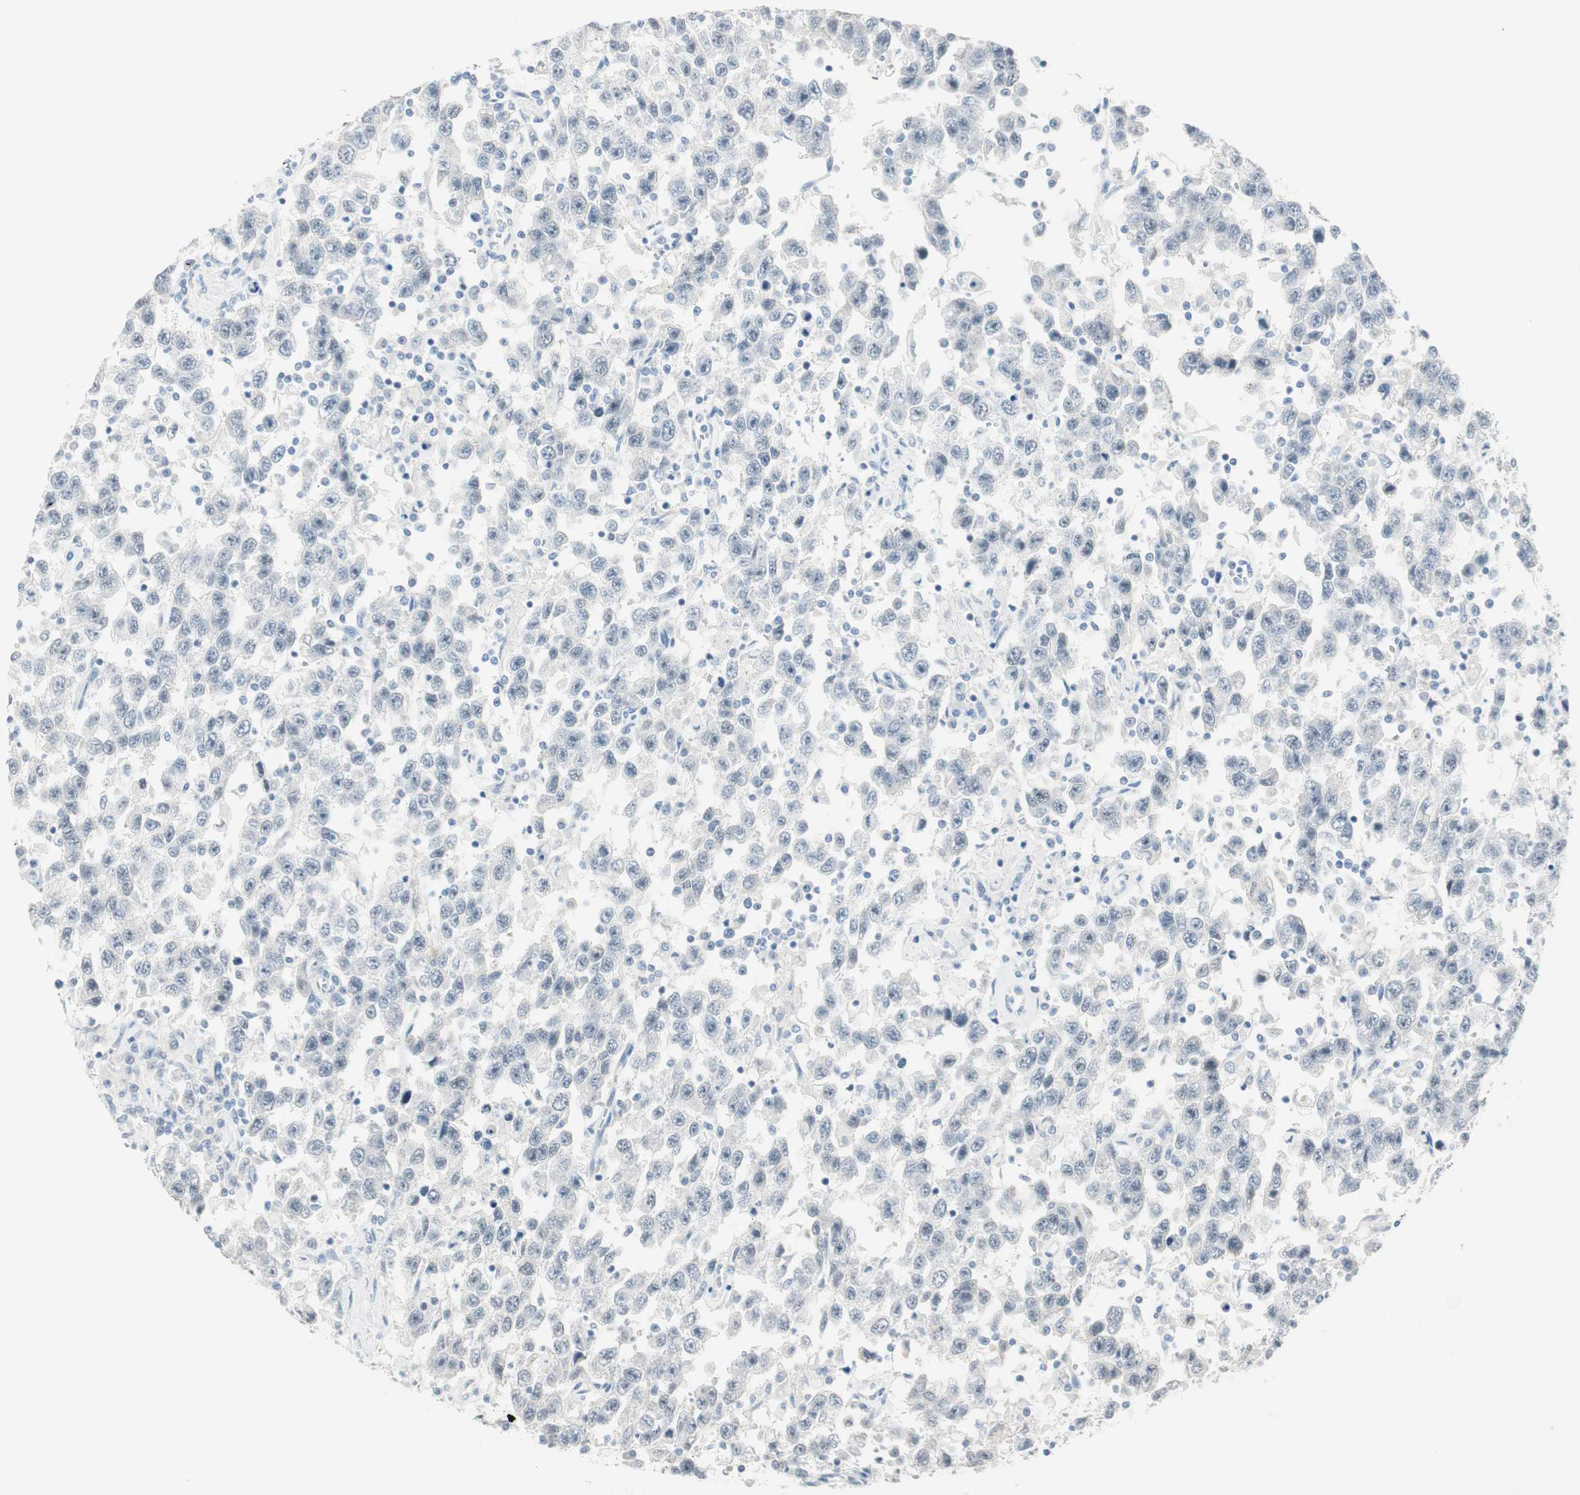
{"staining": {"intensity": "negative", "quantity": "none", "location": "none"}, "tissue": "testis cancer", "cell_type": "Tumor cells", "image_type": "cancer", "snomed": [{"axis": "morphology", "description": "Seminoma, NOS"}, {"axis": "topography", "description": "Testis"}], "caption": "Immunohistochemical staining of human testis cancer exhibits no significant staining in tumor cells.", "gene": "MLLT10", "patient": {"sex": "male", "age": 41}}